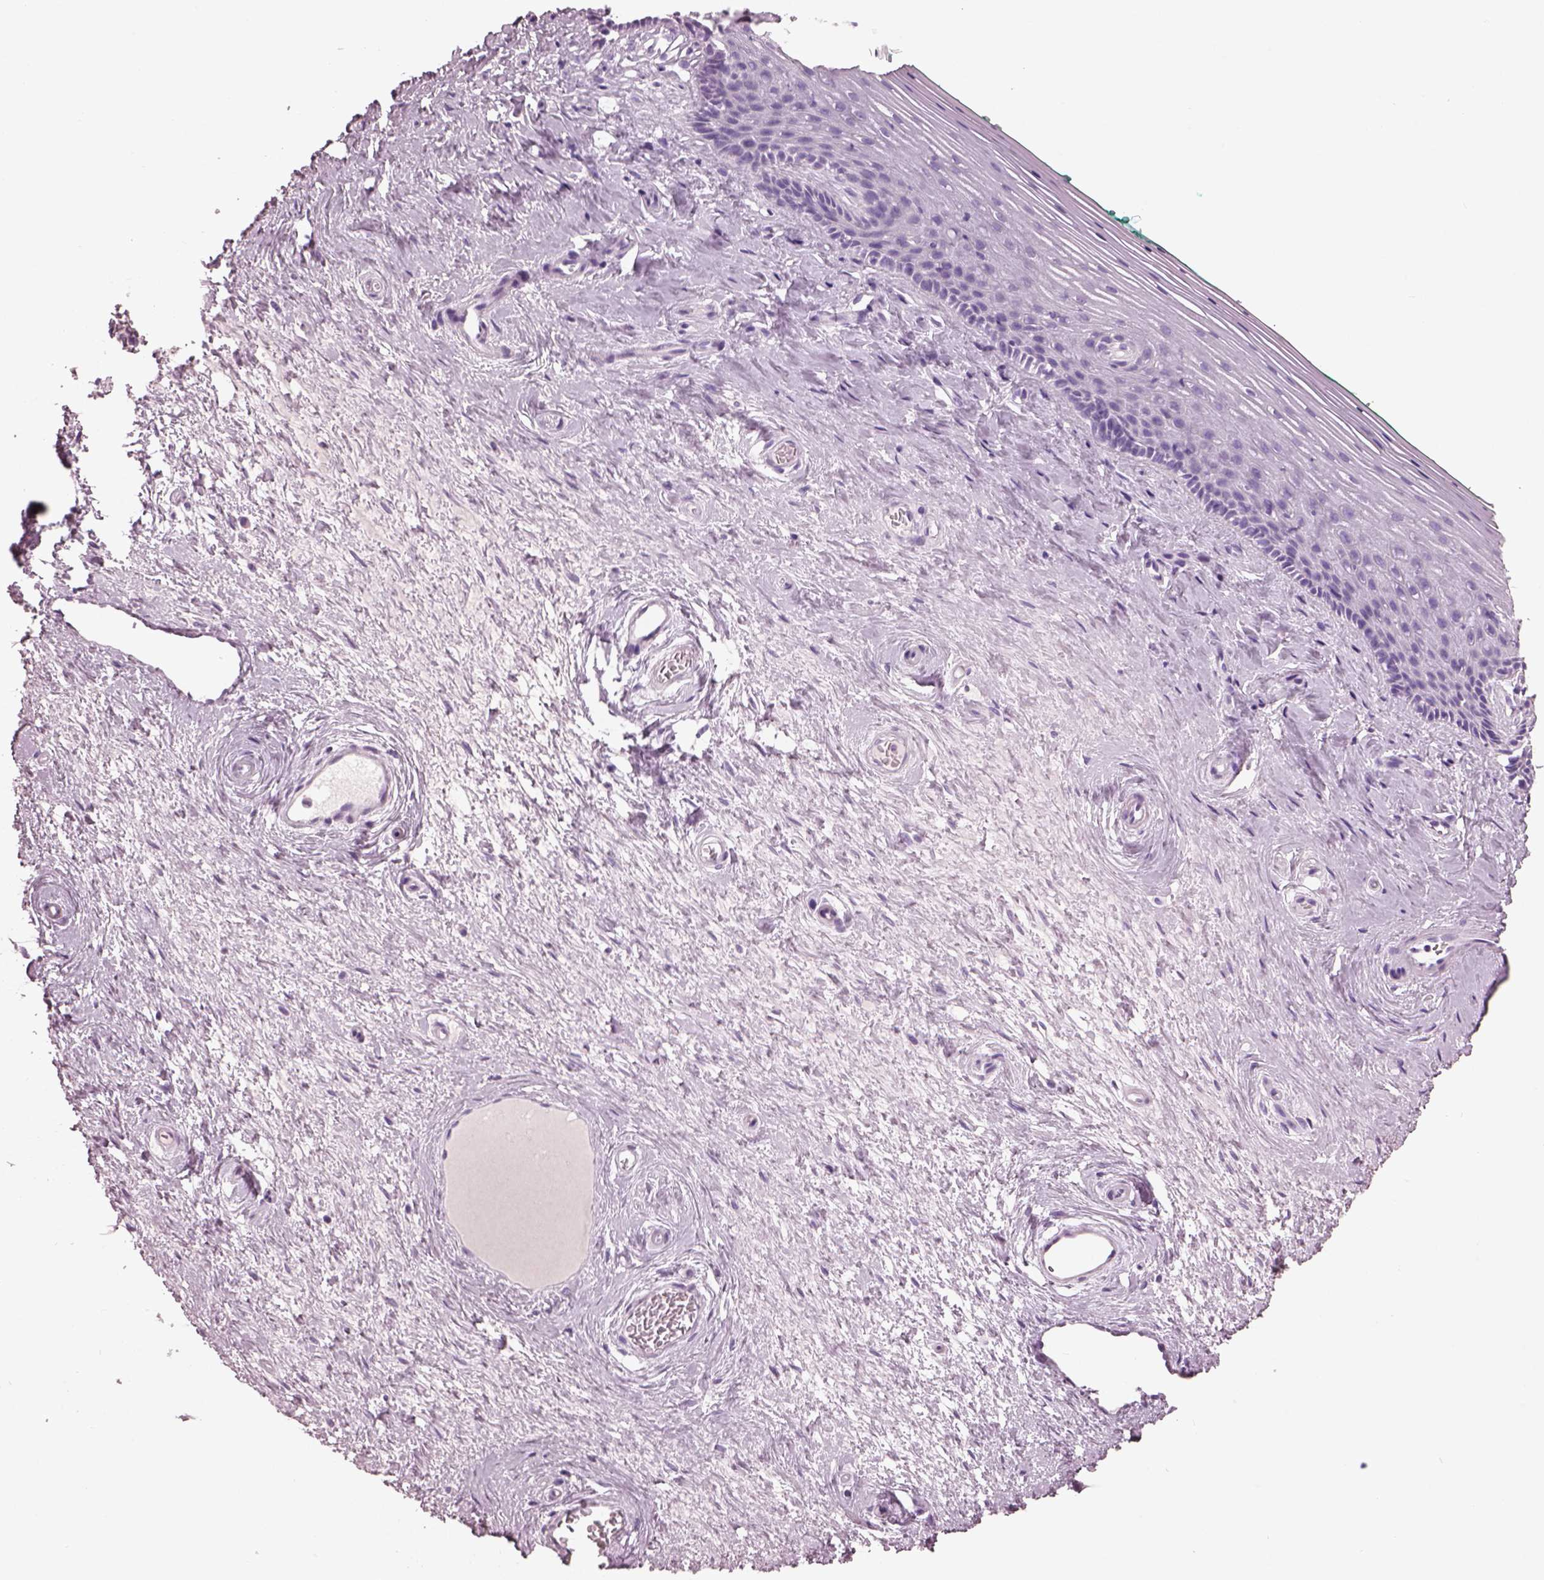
{"staining": {"intensity": "negative", "quantity": "none", "location": "none"}, "tissue": "vagina", "cell_type": "Squamous epithelial cells", "image_type": "normal", "snomed": [{"axis": "morphology", "description": "Normal tissue, NOS"}, {"axis": "topography", "description": "Vagina"}], "caption": "Micrograph shows no significant protein expression in squamous epithelial cells of benign vagina. (Brightfield microscopy of DAB immunohistochemistry at high magnification).", "gene": "PACRG", "patient": {"sex": "female", "age": 45}}